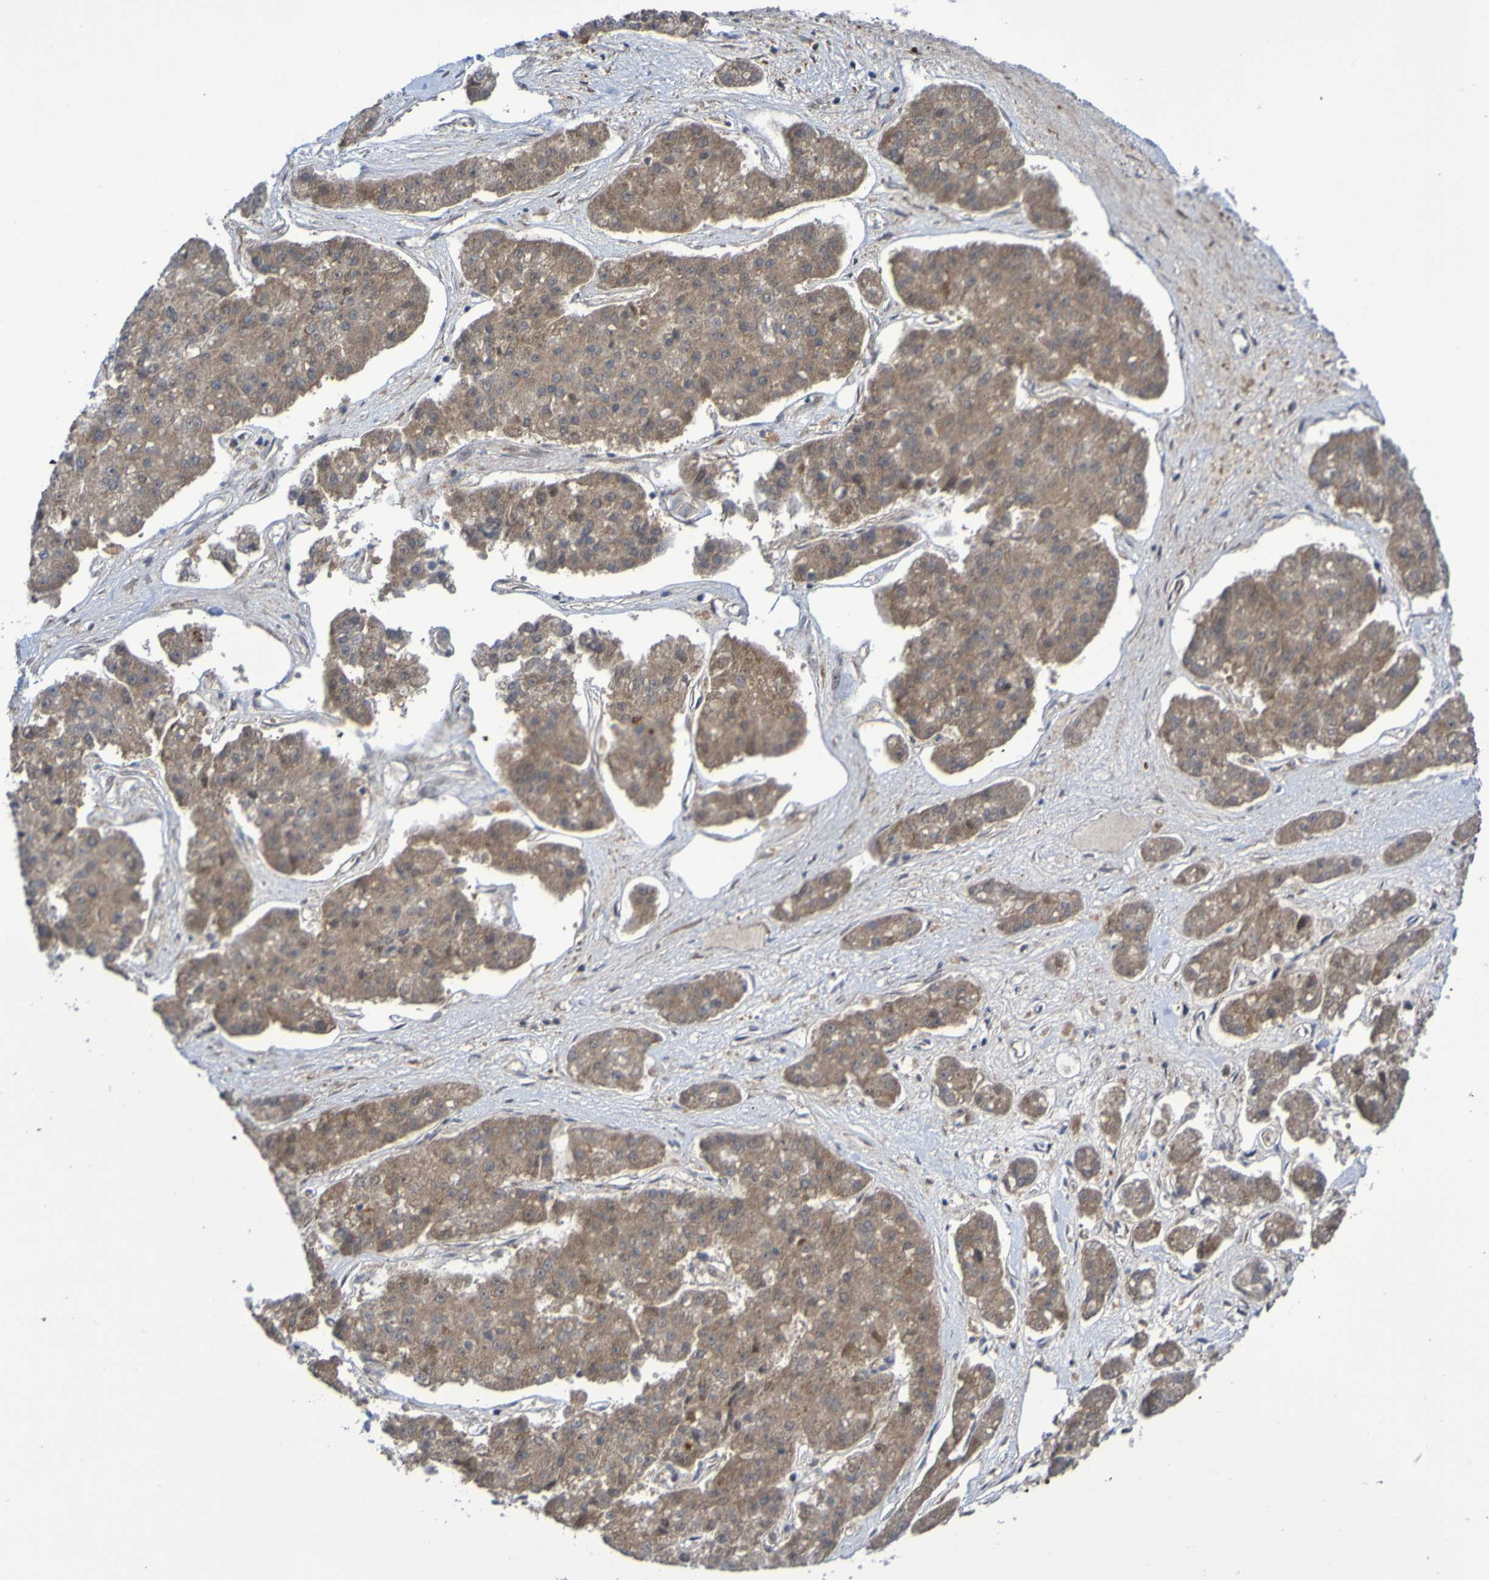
{"staining": {"intensity": "moderate", "quantity": ">75%", "location": "cytoplasmic/membranous"}, "tissue": "pancreatic cancer", "cell_type": "Tumor cells", "image_type": "cancer", "snomed": [{"axis": "morphology", "description": "Adenocarcinoma, NOS"}, {"axis": "topography", "description": "Pancreas"}], "caption": "A photomicrograph showing moderate cytoplasmic/membranous positivity in about >75% of tumor cells in adenocarcinoma (pancreatic), as visualized by brown immunohistochemical staining.", "gene": "ITLN1", "patient": {"sex": "male", "age": 50}}